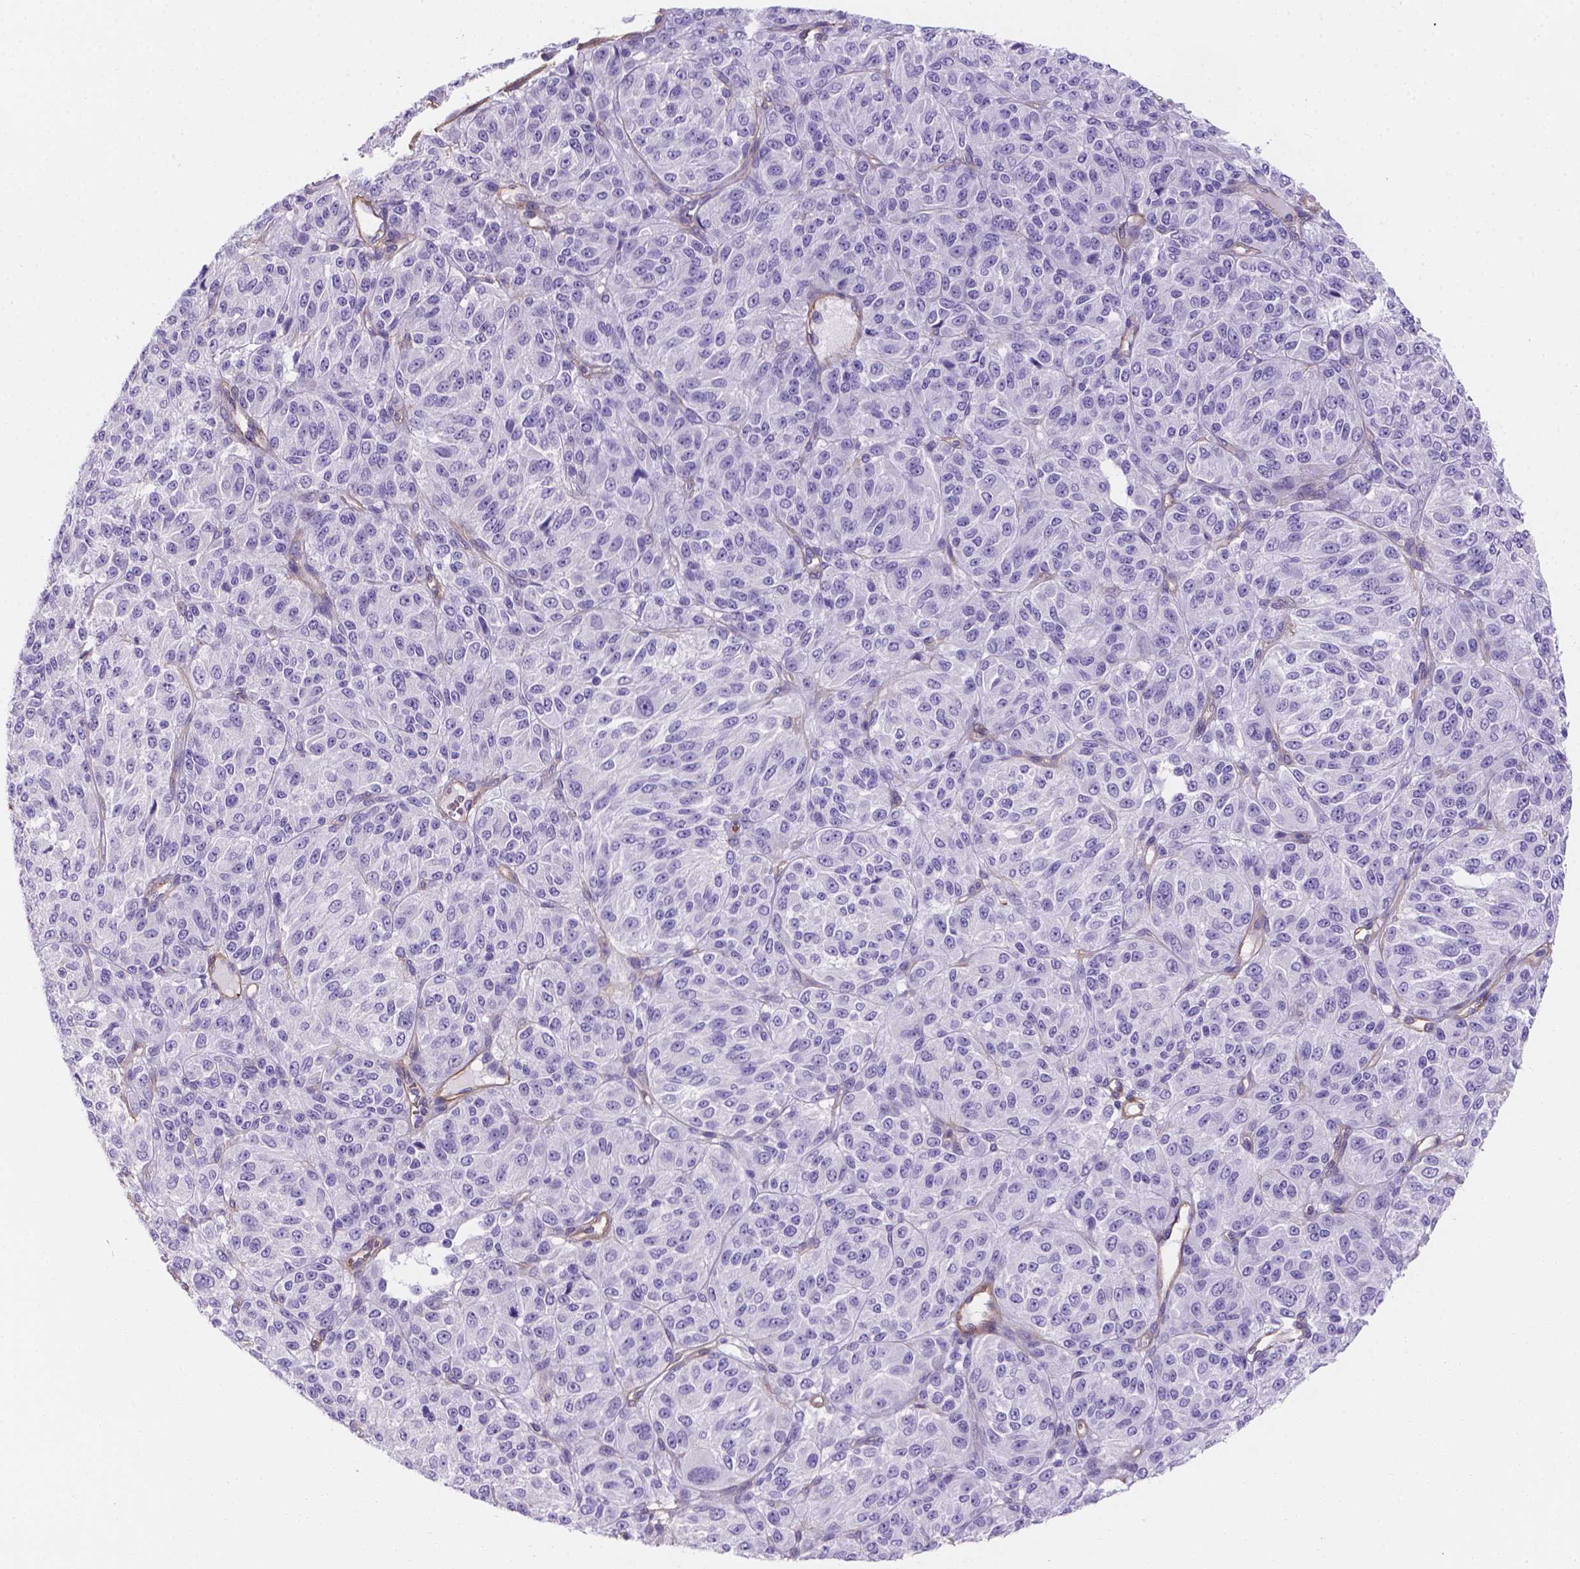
{"staining": {"intensity": "negative", "quantity": "none", "location": "none"}, "tissue": "melanoma", "cell_type": "Tumor cells", "image_type": "cancer", "snomed": [{"axis": "morphology", "description": "Malignant melanoma, Metastatic site"}, {"axis": "topography", "description": "Brain"}], "caption": "Immunohistochemical staining of human melanoma demonstrates no significant expression in tumor cells.", "gene": "SLC40A1", "patient": {"sex": "female", "age": 56}}